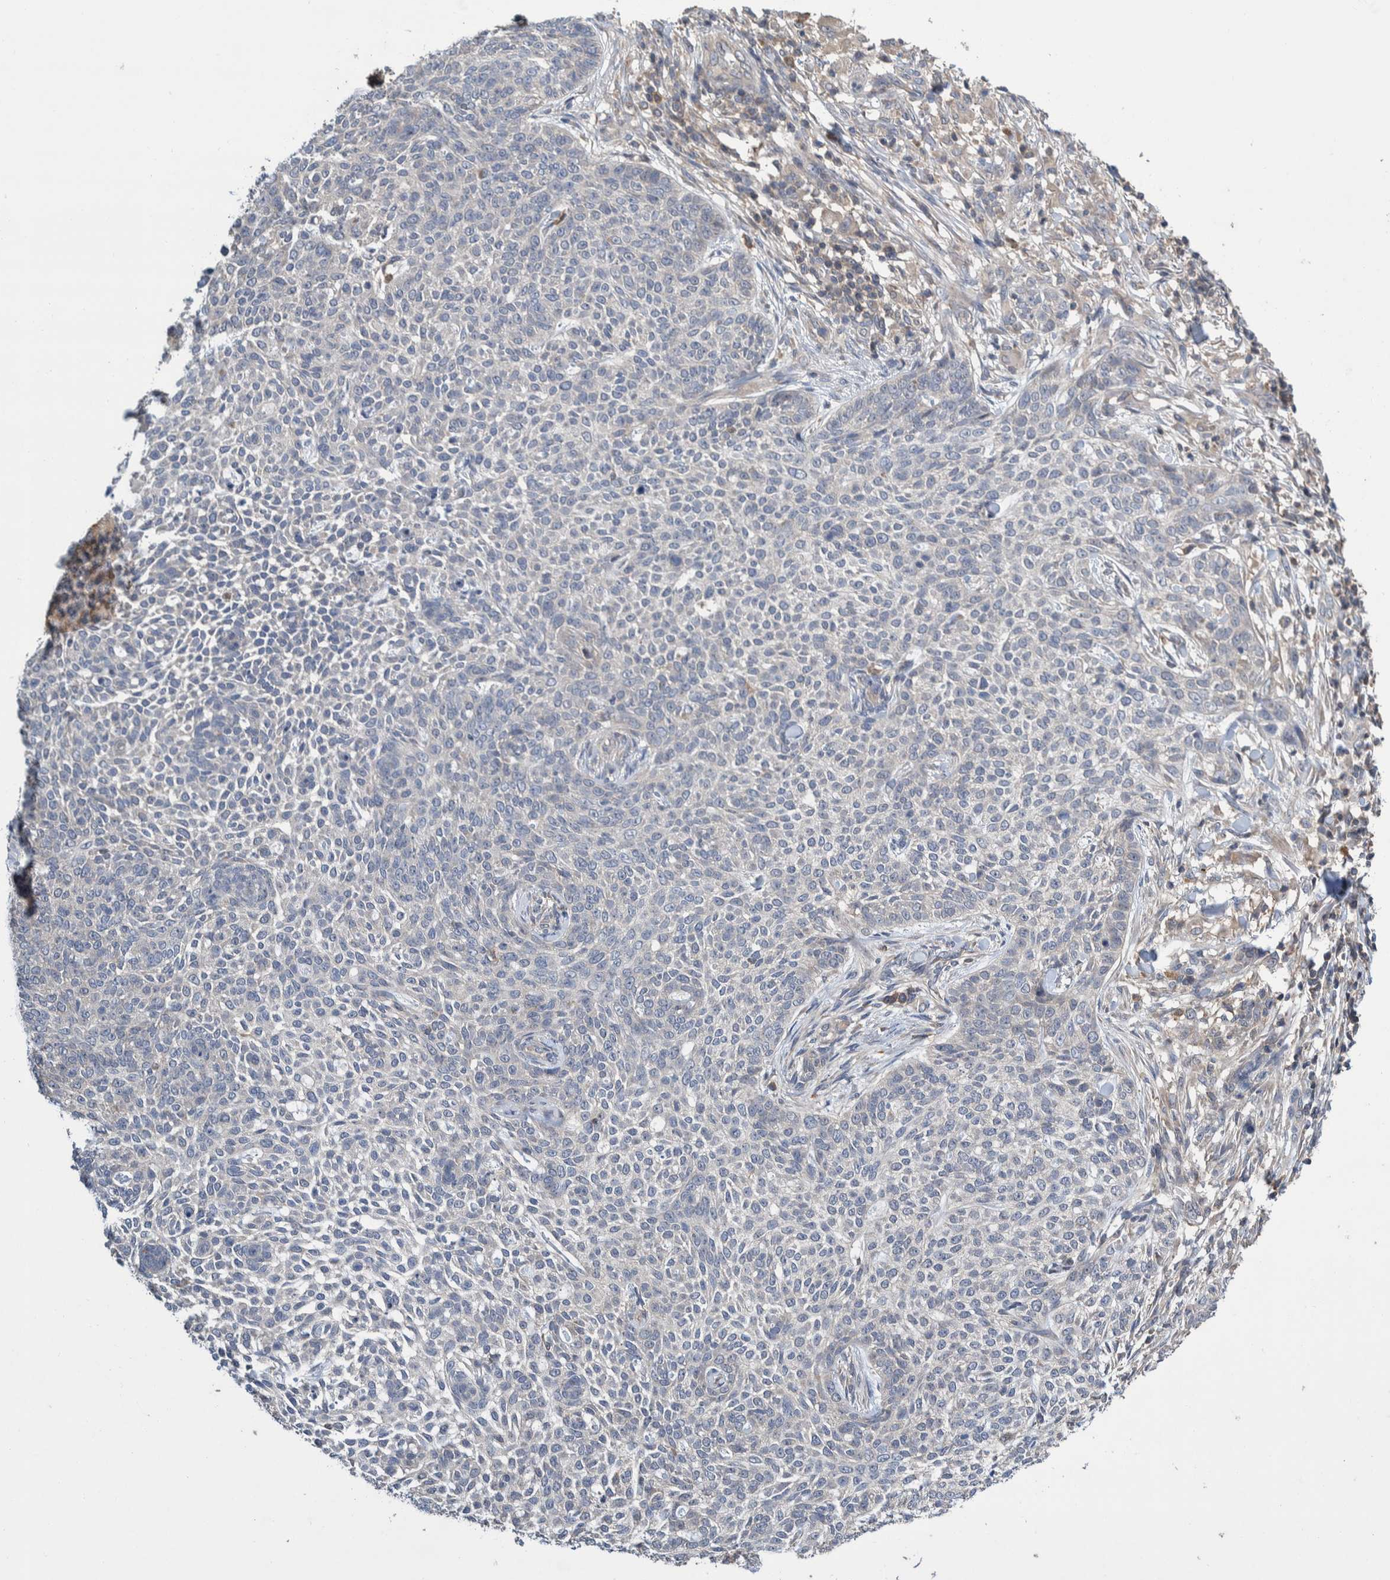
{"staining": {"intensity": "negative", "quantity": "none", "location": "none"}, "tissue": "skin cancer", "cell_type": "Tumor cells", "image_type": "cancer", "snomed": [{"axis": "morphology", "description": "Basal cell carcinoma"}, {"axis": "topography", "description": "Skin"}], "caption": "IHC histopathology image of human skin cancer (basal cell carcinoma) stained for a protein (brown), which shows no staining in tumor cells.", "gene": "PLPBP", "patient": {"sex": "female", "age": 64}}